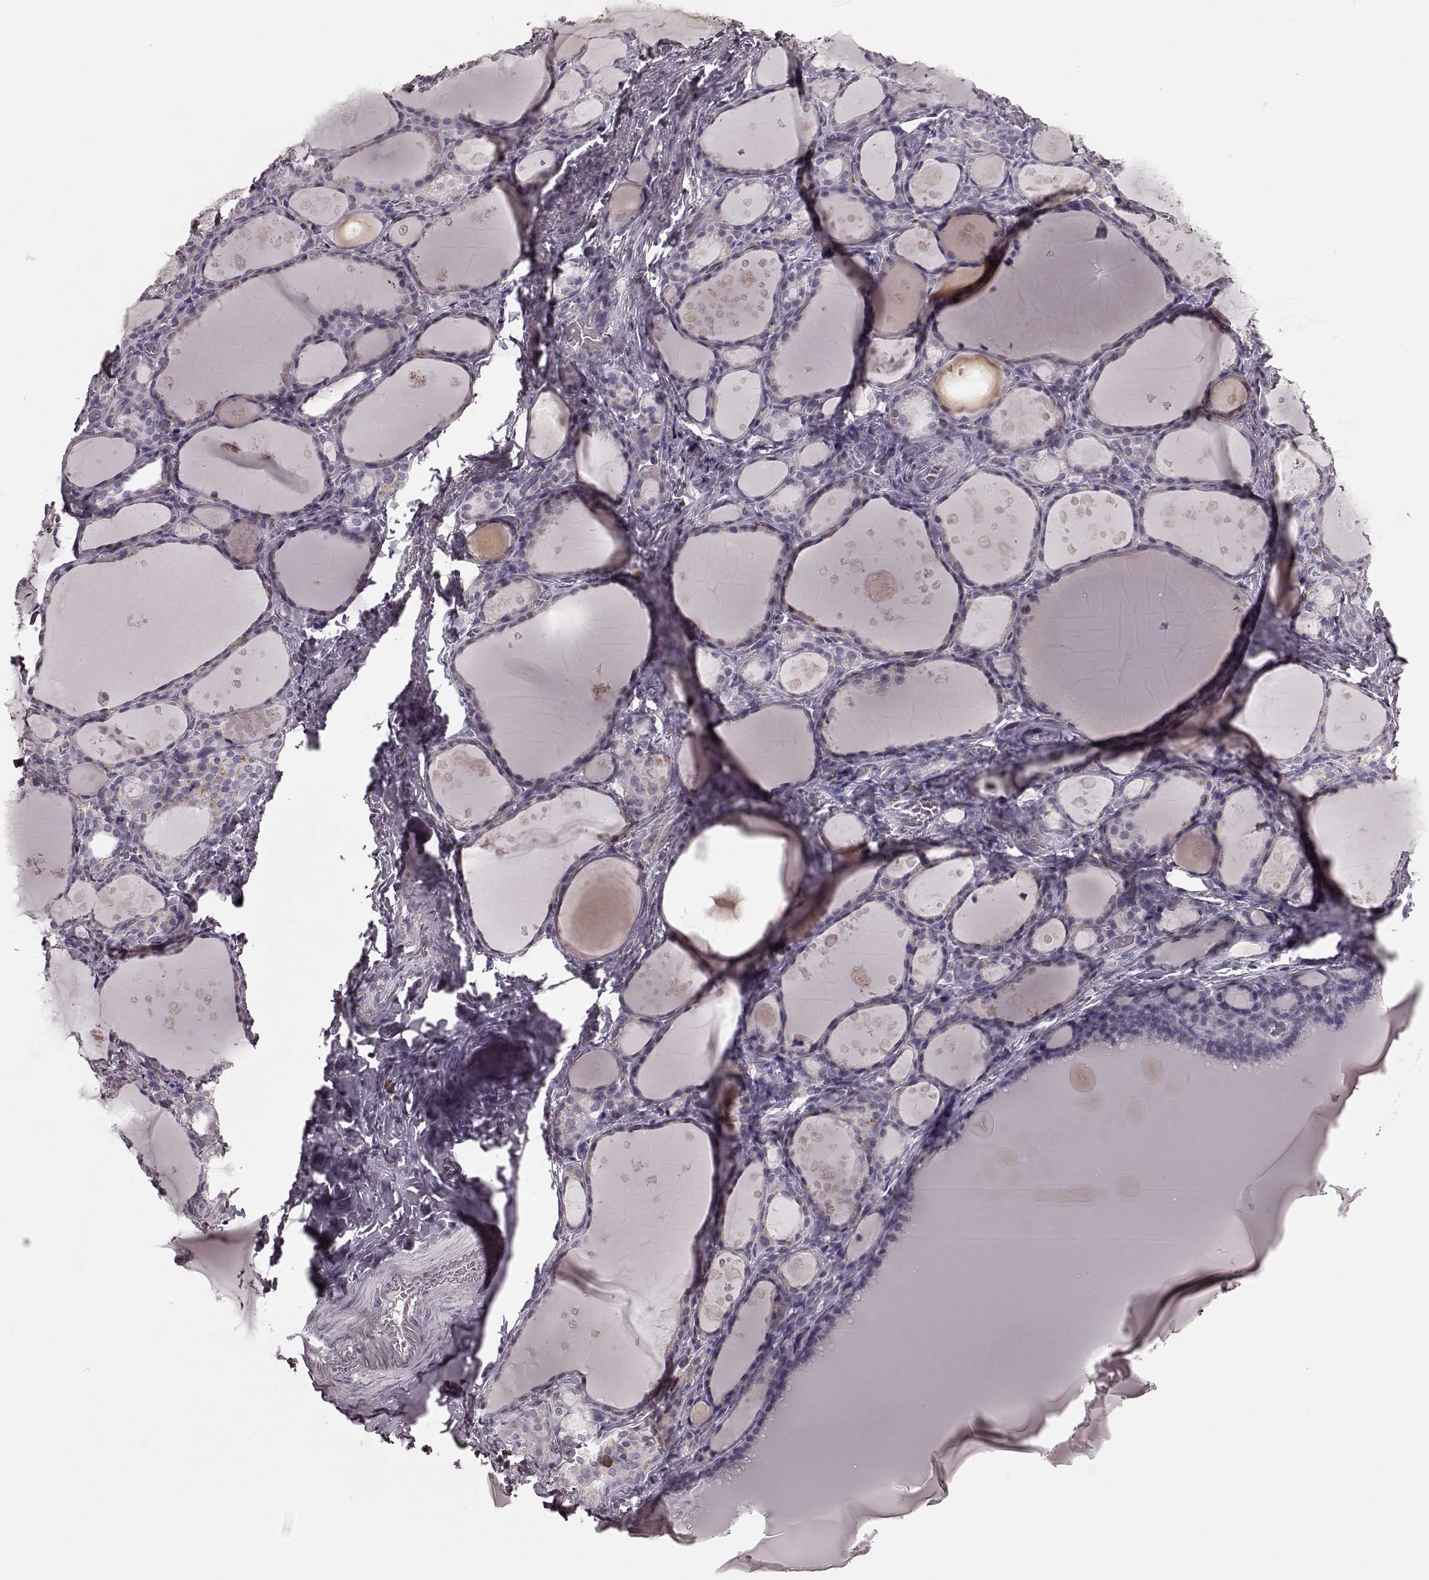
{"staining": {"intensity": "negative", "quantity": "none", "location": "none"}, "tissue": "thyroid gland", "cell_type": "Glandular cells", "image_type": "normal", "snomed": [{"axis": "morphology", "description": "Normal tissue, NOS"}, {"axis": "topography", "description": "Thyroid gland"}], "caption": "IHC of unremarkable human thyroid gland reveals no staining in glandular cells. (DAB (3,3'-diaminobenzidine) immunohistochemistry (IHC) visualized using brightfield microscopy, high magnification).", "gene": "CD28", "patient": {"sex": "male", "age": 68}}